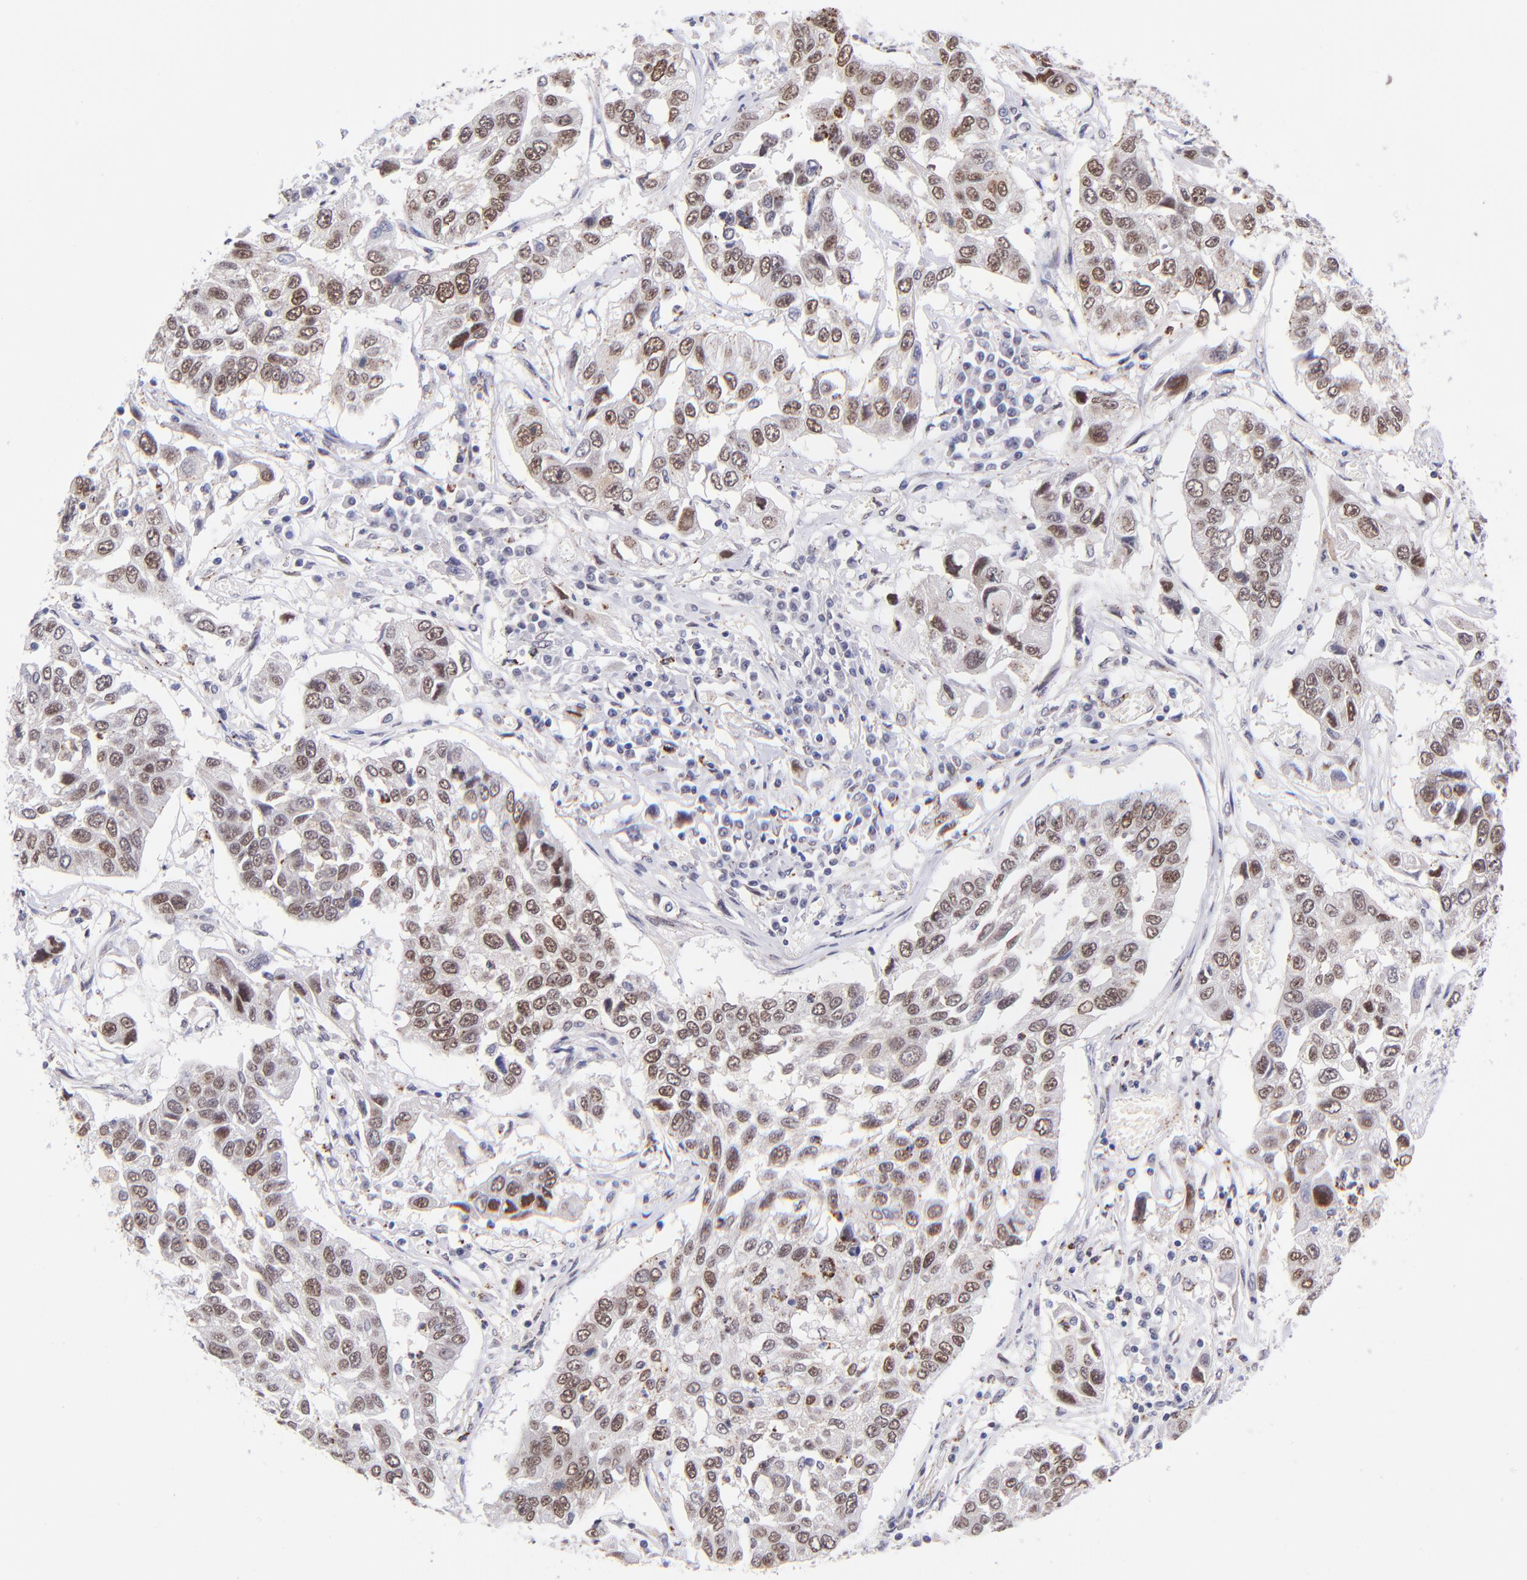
{"staining": {"intensity": "moderate", "quantity": ">75%", "location": "nuclear"}, "tissue": "lung cancer", "cell_type": "Tumor cells", "image_type": "cancer", "snomed": [{"axis": "morphology", "description": "Squamous cell carcinoma, NOS"}, {"axis": "topography", "description": "Lung"}], "caption": "Protein expression analysis of human lung squamous cell carcinoma reveals moderate nuclear expression in approximately >75% of tumor cells.", "gene": "SOX6", "patient": {"sex": "male", "age": 71}}